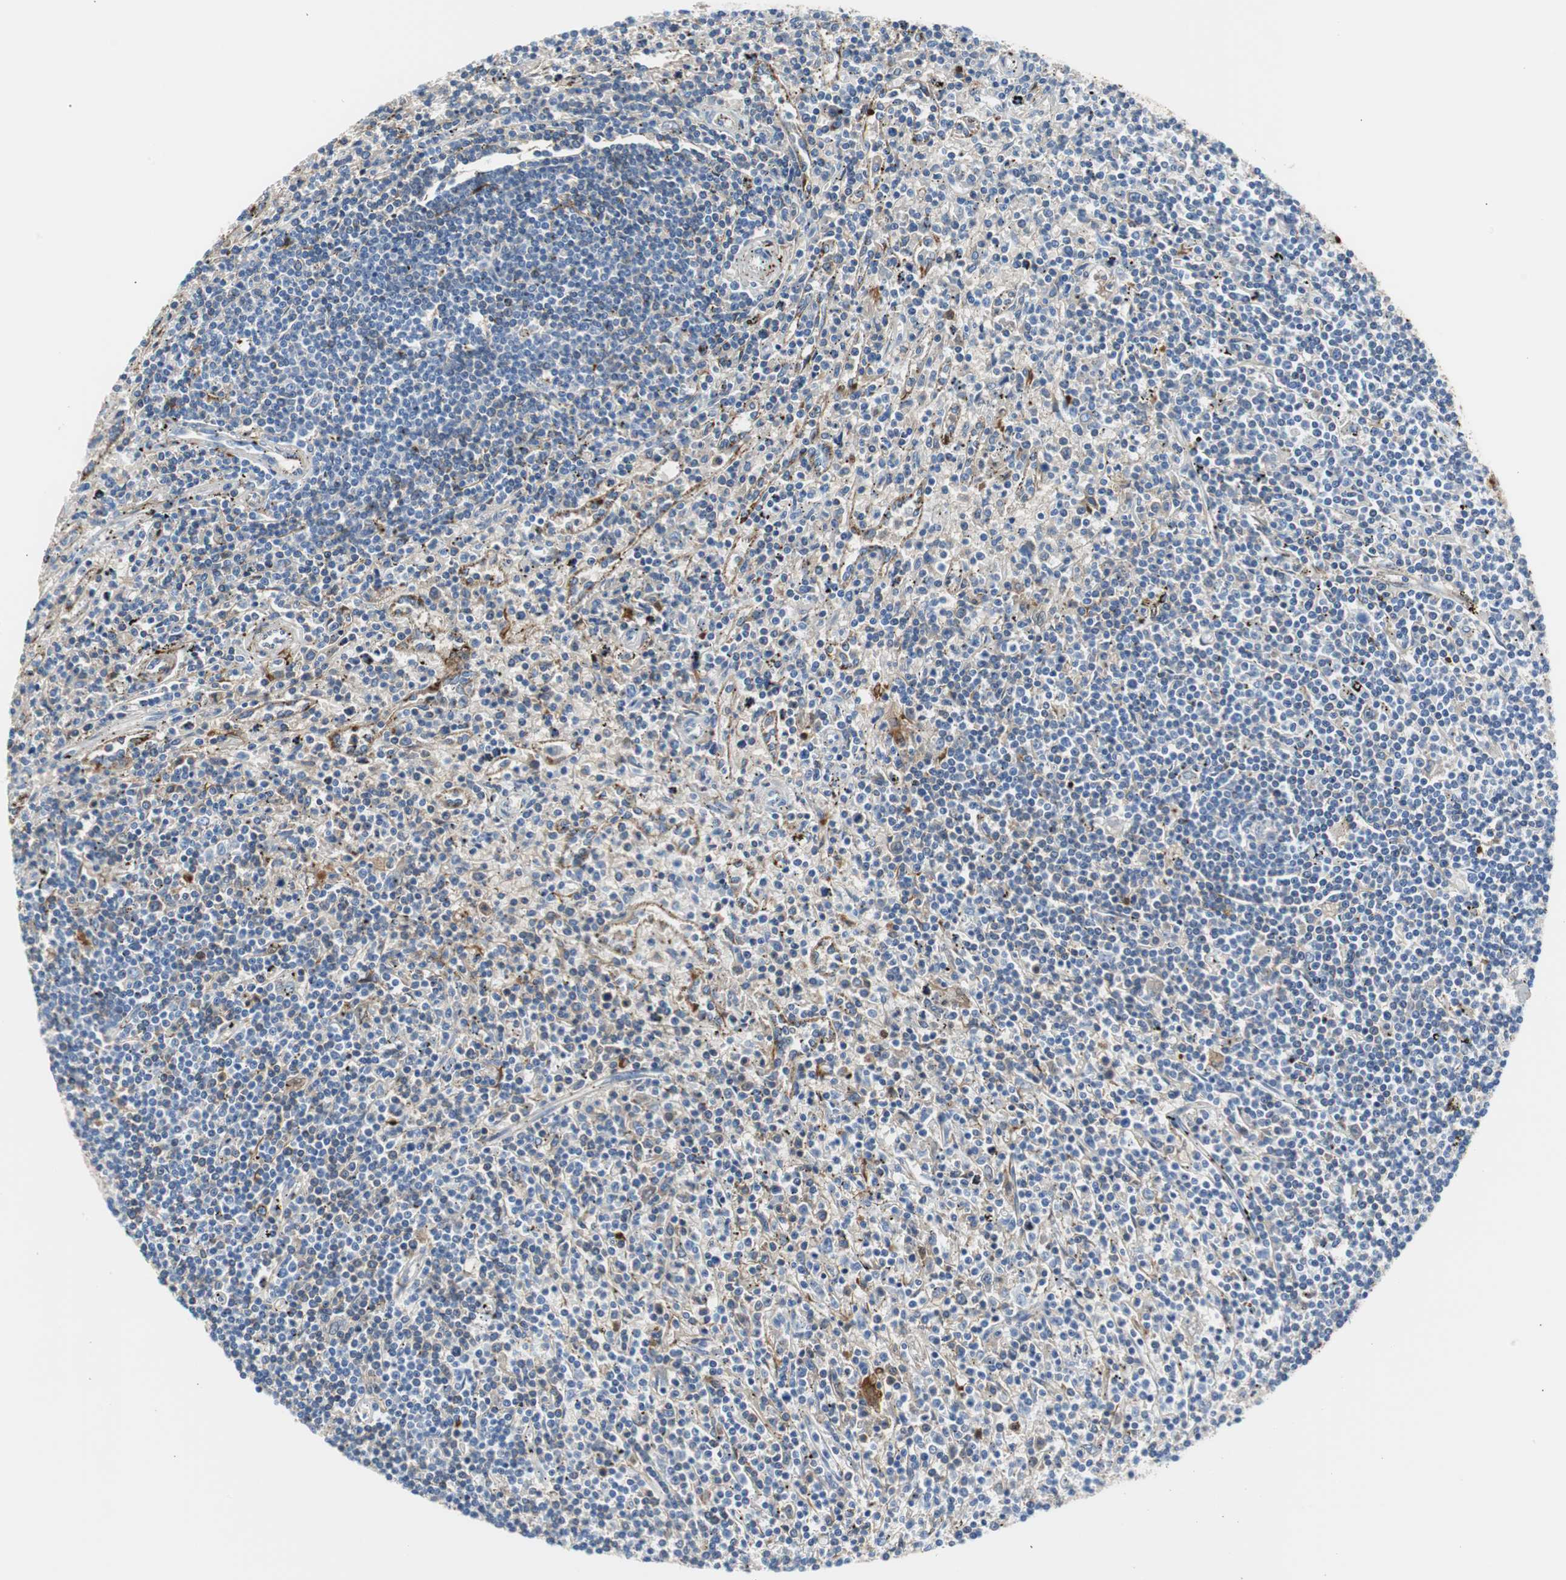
{"staining": {"intensity": "weak", "quantity": "<25%", "location": "cytoplasmic/membranous"}, "tissue": "lymphoma", "cell_type": "Tumor cells", "image_type": "cancer", "snomed": [{"axis": "morphology", "description": "Malignant lymphoma, non-Hodgkin's type, Low grade"}, {"axis": "topography", "description": "Spleen"}], "caption": "Human malignant lymphoma, non-Hodgkin's type (low-grade) stained for a protein using IHC demonstrates no expression in tumor cells.", "gene": "APCS", "patient": {"sex": "male", "age": 76}}